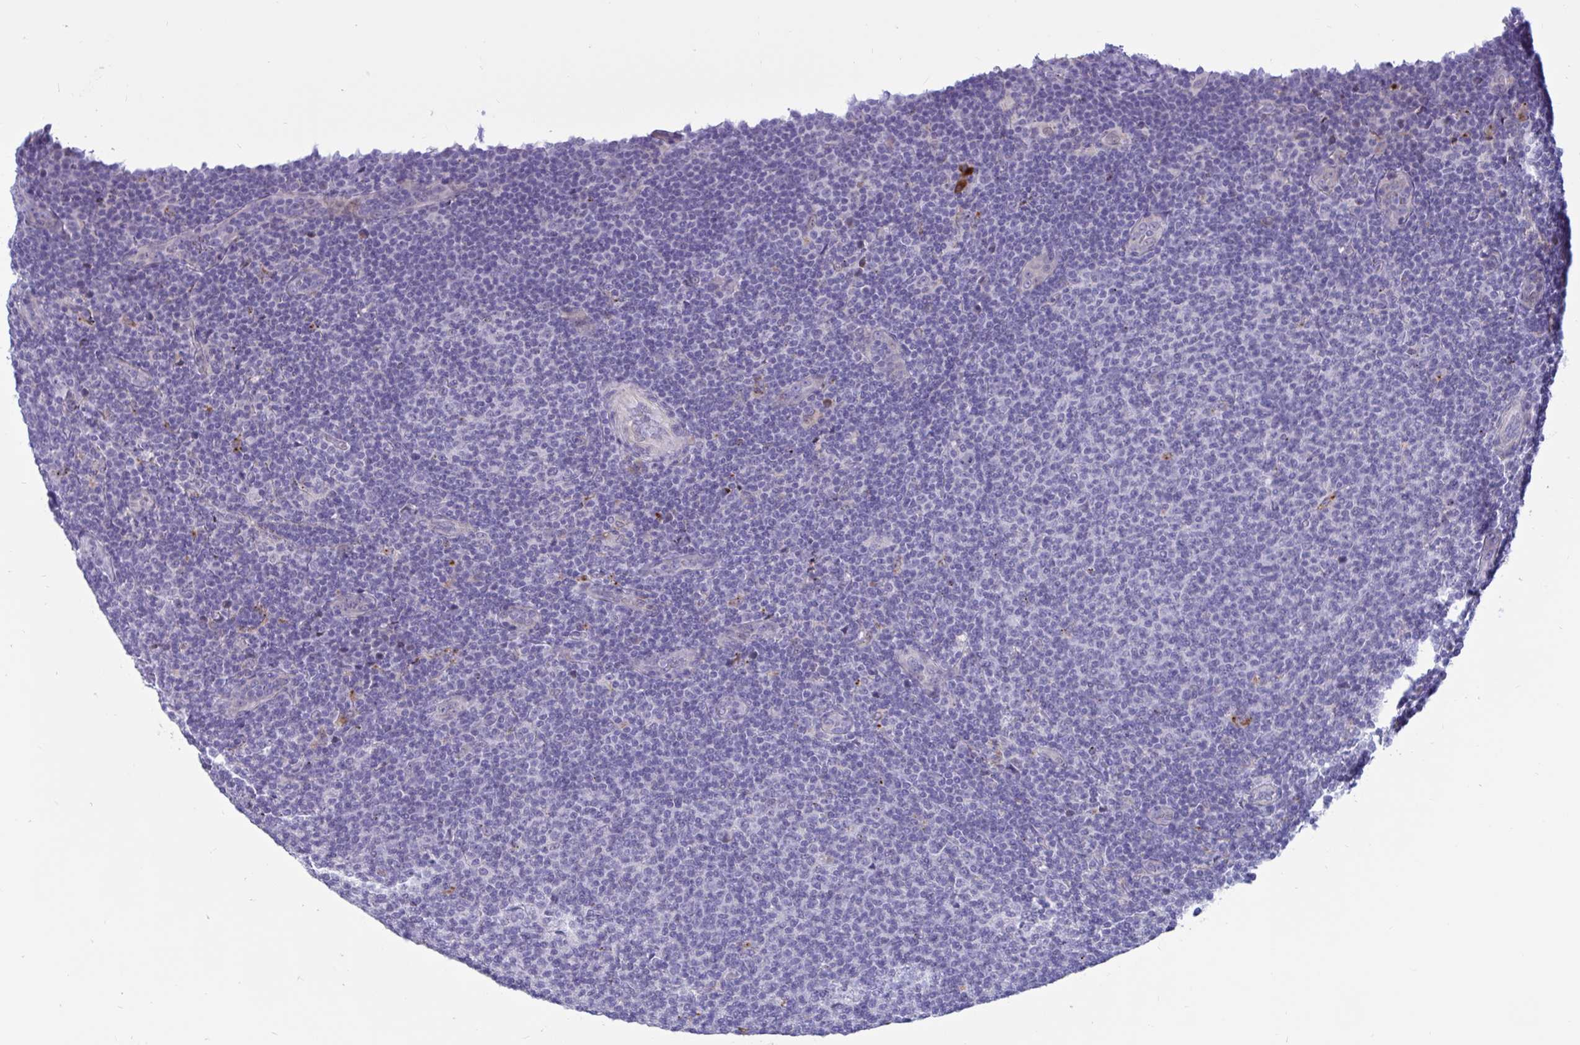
{"staining": {"intensity": "negative", "quantity": "none", "location": "none"}, "tissue": "lymphoma", "cell_type": "Tumor cells", "image_type": "cancer", "snomed": [{"axis": "morphology", "description": "Malignant lymphoma, non-Hodgkin's type, Low grade"}, {"axis": "topography", "description": "Lymph node"}], "caption": "DAB immunohistochemical staining of low-grade malignant lymphoma, non-Hodgkin's type reveals no significant expression in tumor cells. Nuclei are stained in blue.", "gene": "FAM219B", "patient": {"sex": "male", "age": 66}}